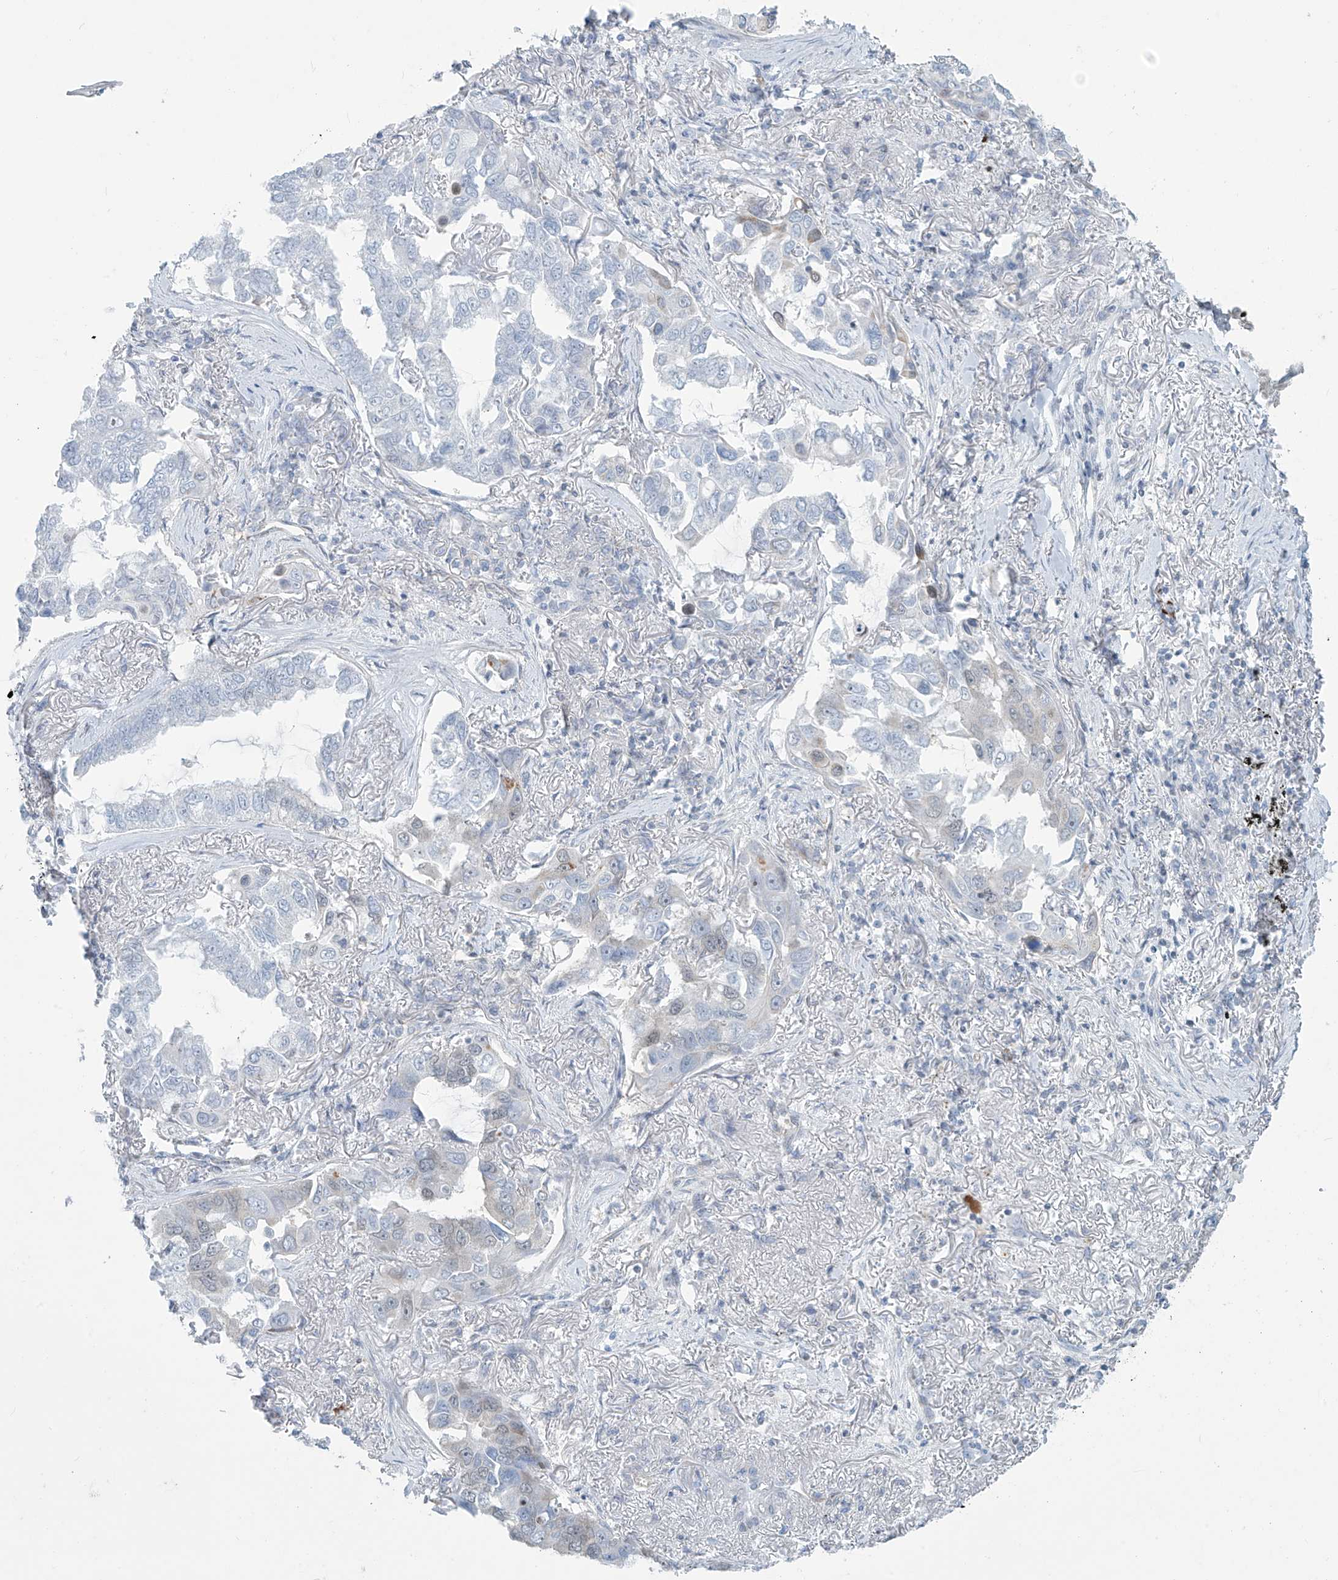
{"staining": {"intensity": "negative", "quantity": "none", "location": "none"}, "tissue": "lung cancer", "cell_type": "Tumor cells", "image_type": "cancer", "snomed": [{"axis": "morphology", "description": "Adenocarcinoma, NOS"}, {"axis": "topography", "description": "Lung"}], "caption": "There is no significant positivity in tumor cells of lung cancer (adenocarcinoma).", "gene": "SARNP", "patient": {"sex": "male", "age": 64}}